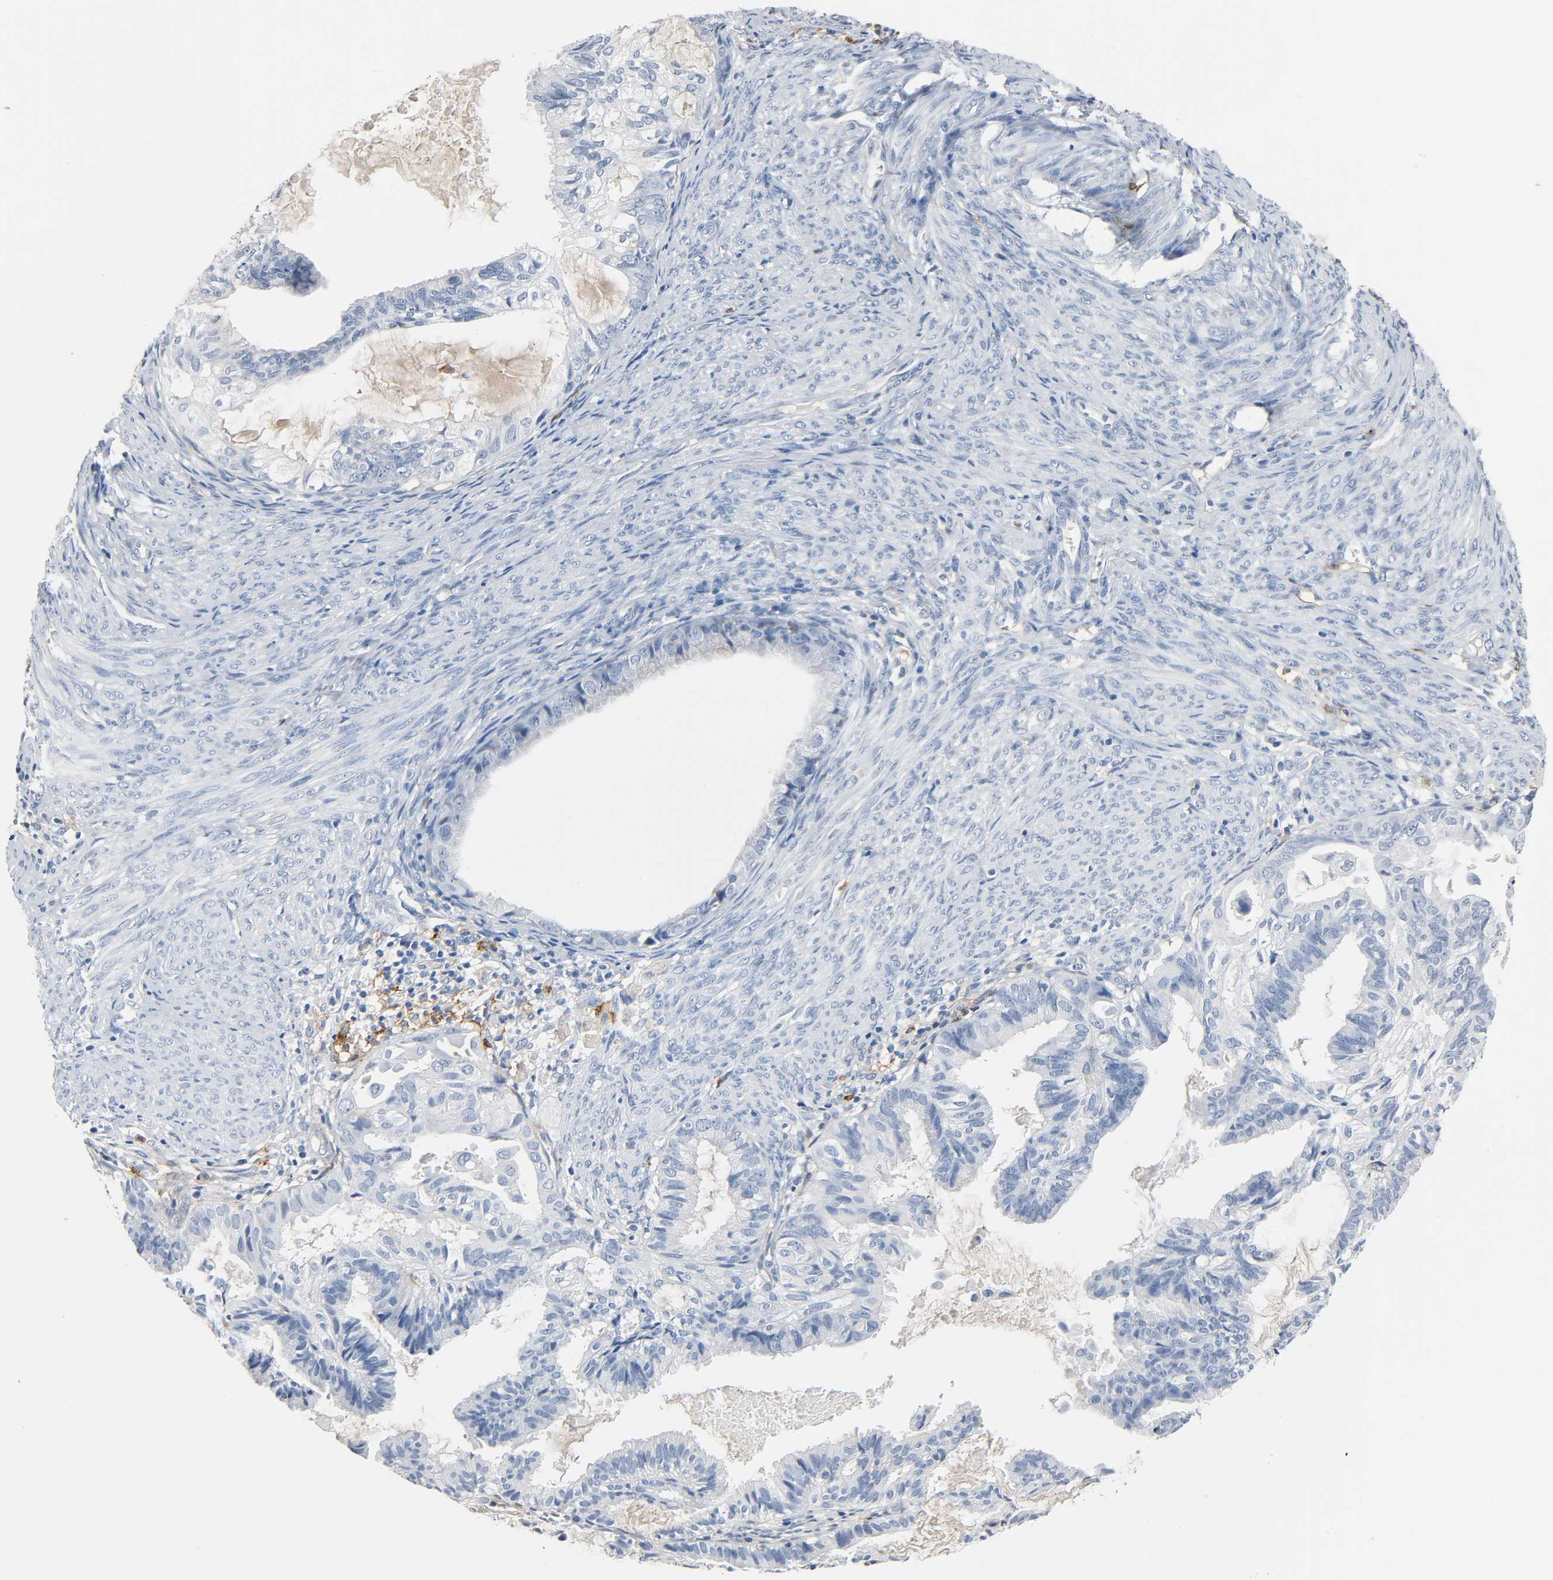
{"staining": {"intensity": "negative", "quantity": "none", "location": "none"}, "tissue": "cervical cancer", "cell_type": "Tumor cells", "image_type": "cancer", "snomed": [{"axis": "morphology", "description": "Normal tissue, NOS"}, {"axis": "morphology", "description": "Adenocarcinoma, NOS"}, {"axis": "topography", "description": "Cervix"}, {"axis": "topography", "description": "Endometrium"}], "caption": "Photomicrograph shows no significant protein staining in tumor cells of cervical cancer.", "gene": "ANPEP", "patient": {"sex": "female", "age": 86}}